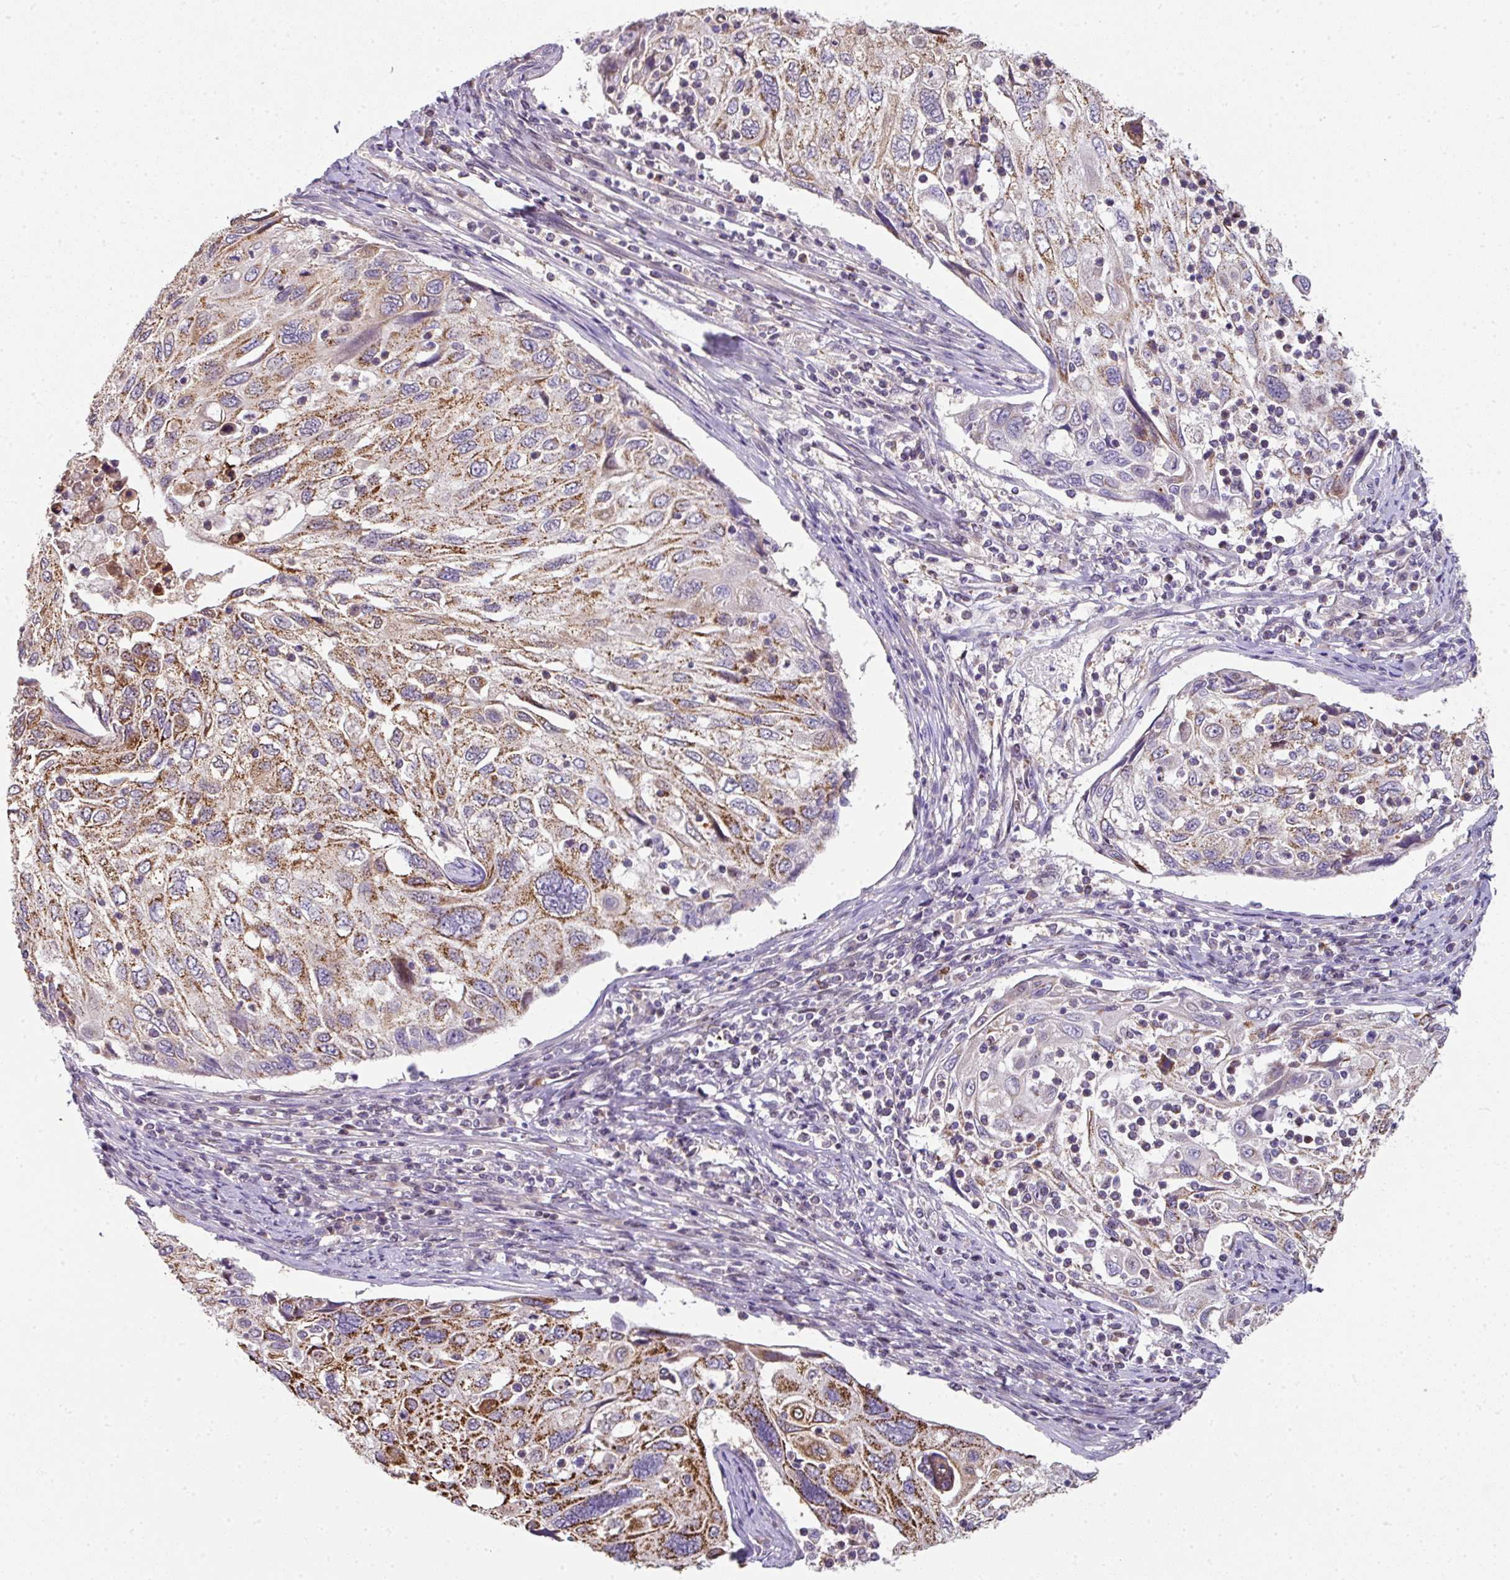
{"staining": {"intensity": "strong", "quantity": "25%-75%", "location": "cytoplasmic/membranous"}, "tissue": "cervical cancer", "cell_type": "Tumor cells", "image_type": "cancer", "snomed": [{"axis": "morphology", "description": "Squamous cell carcinoma, NOS"}, {"axis": "topography", "description": "Cervix"}], "caption": "There is high levels of strong cytoplasmic/membranous expression in tumor cells of cervical squamous cell carcinoma, as demonstrated by immunohistochemical staining (brown color).", "gene": "ANKRD18A", "patient": {"sex": "female", "age": 70}}